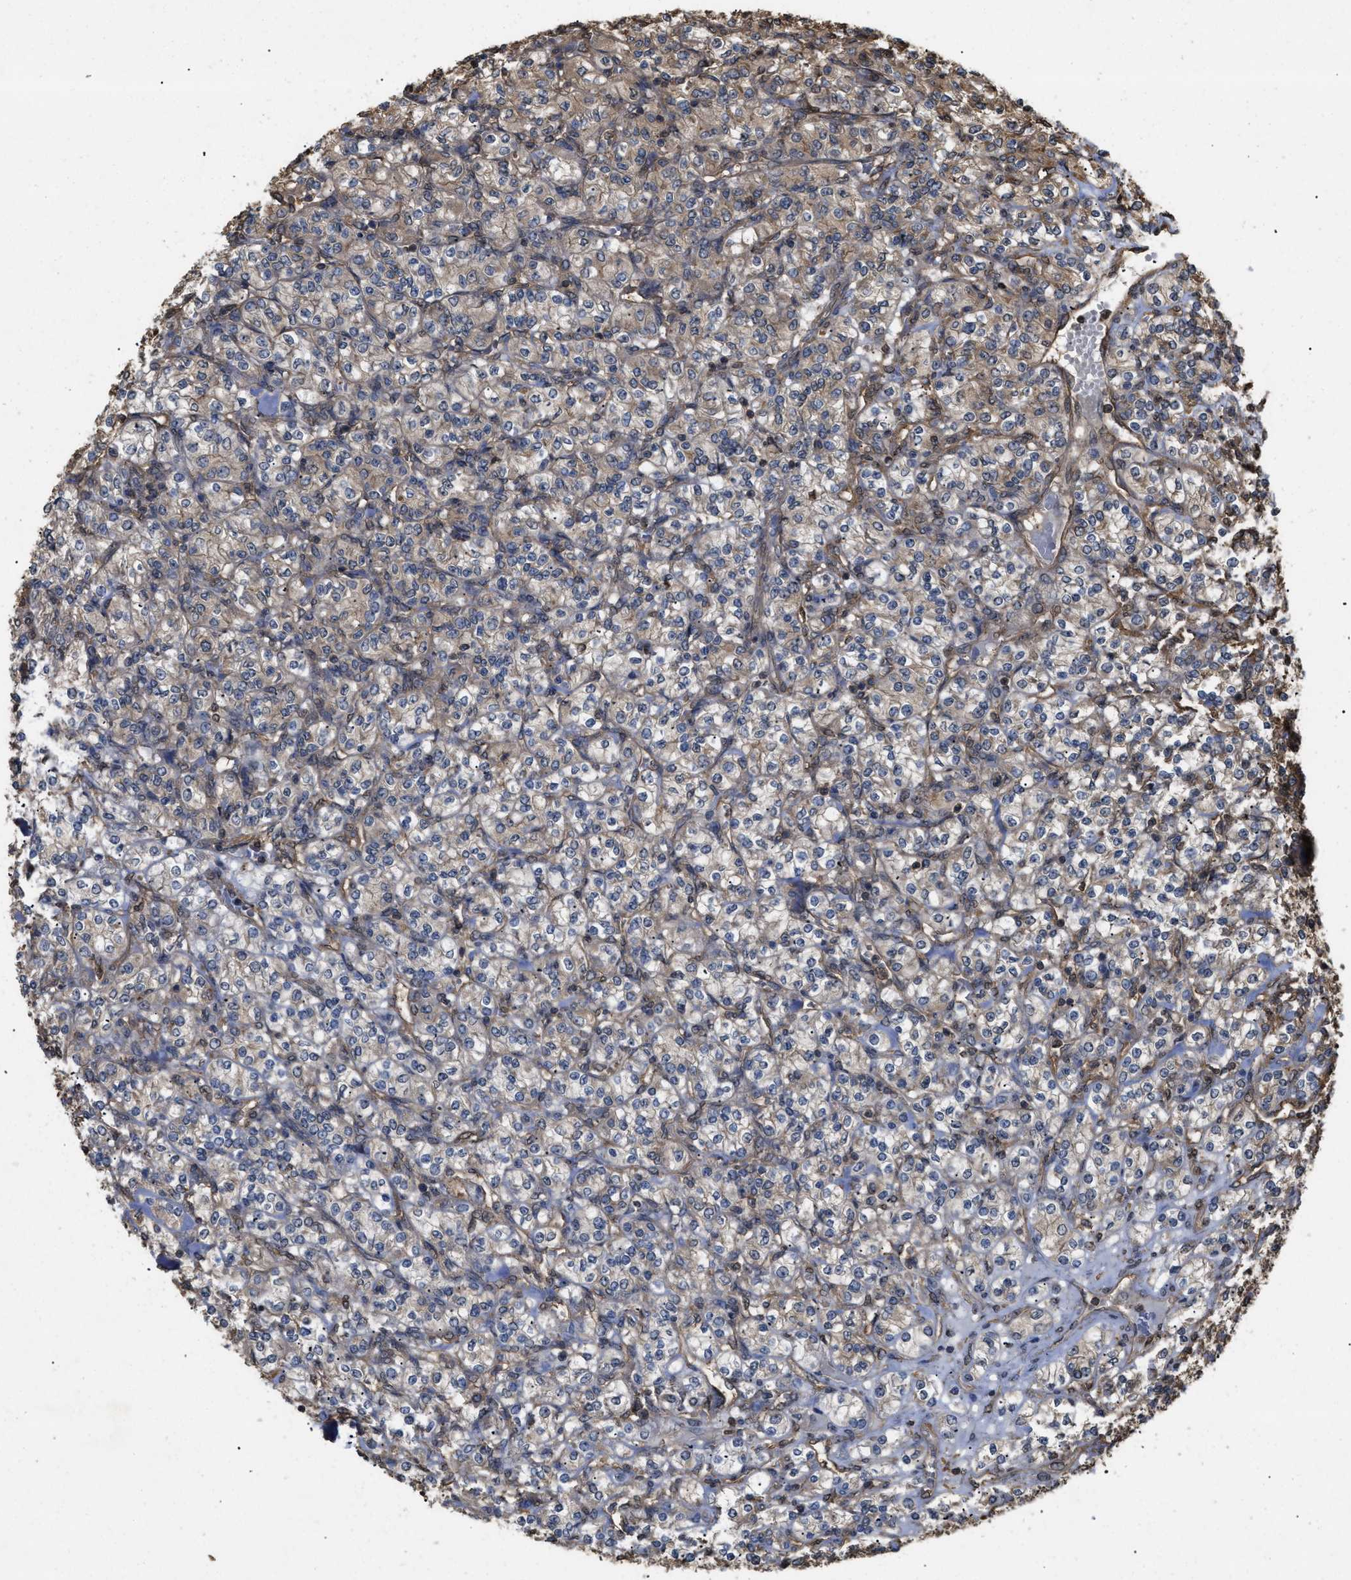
{"staining": {"intensity": "weak", "quantity": "25%-75%", "location": "cytoplasmic/membranous"}, "tissue": "renal cancer", "cell_type": "Tumor cells", "image_type": "cancer", "snomed": [{"axis": "morphology", "description": "Adenocarcinoma, NOS"}, {"axis": "topography", "description": "Kidney"}], "caption": "The photomicrograph exhibits staining of renal cancer (adenocarcinoma), revealing weak cytoplasmic/membranous protein expression (brown color) within tumor cells.", "gene": "CALM1", "patient": {"sex": "male", "age": 77}}